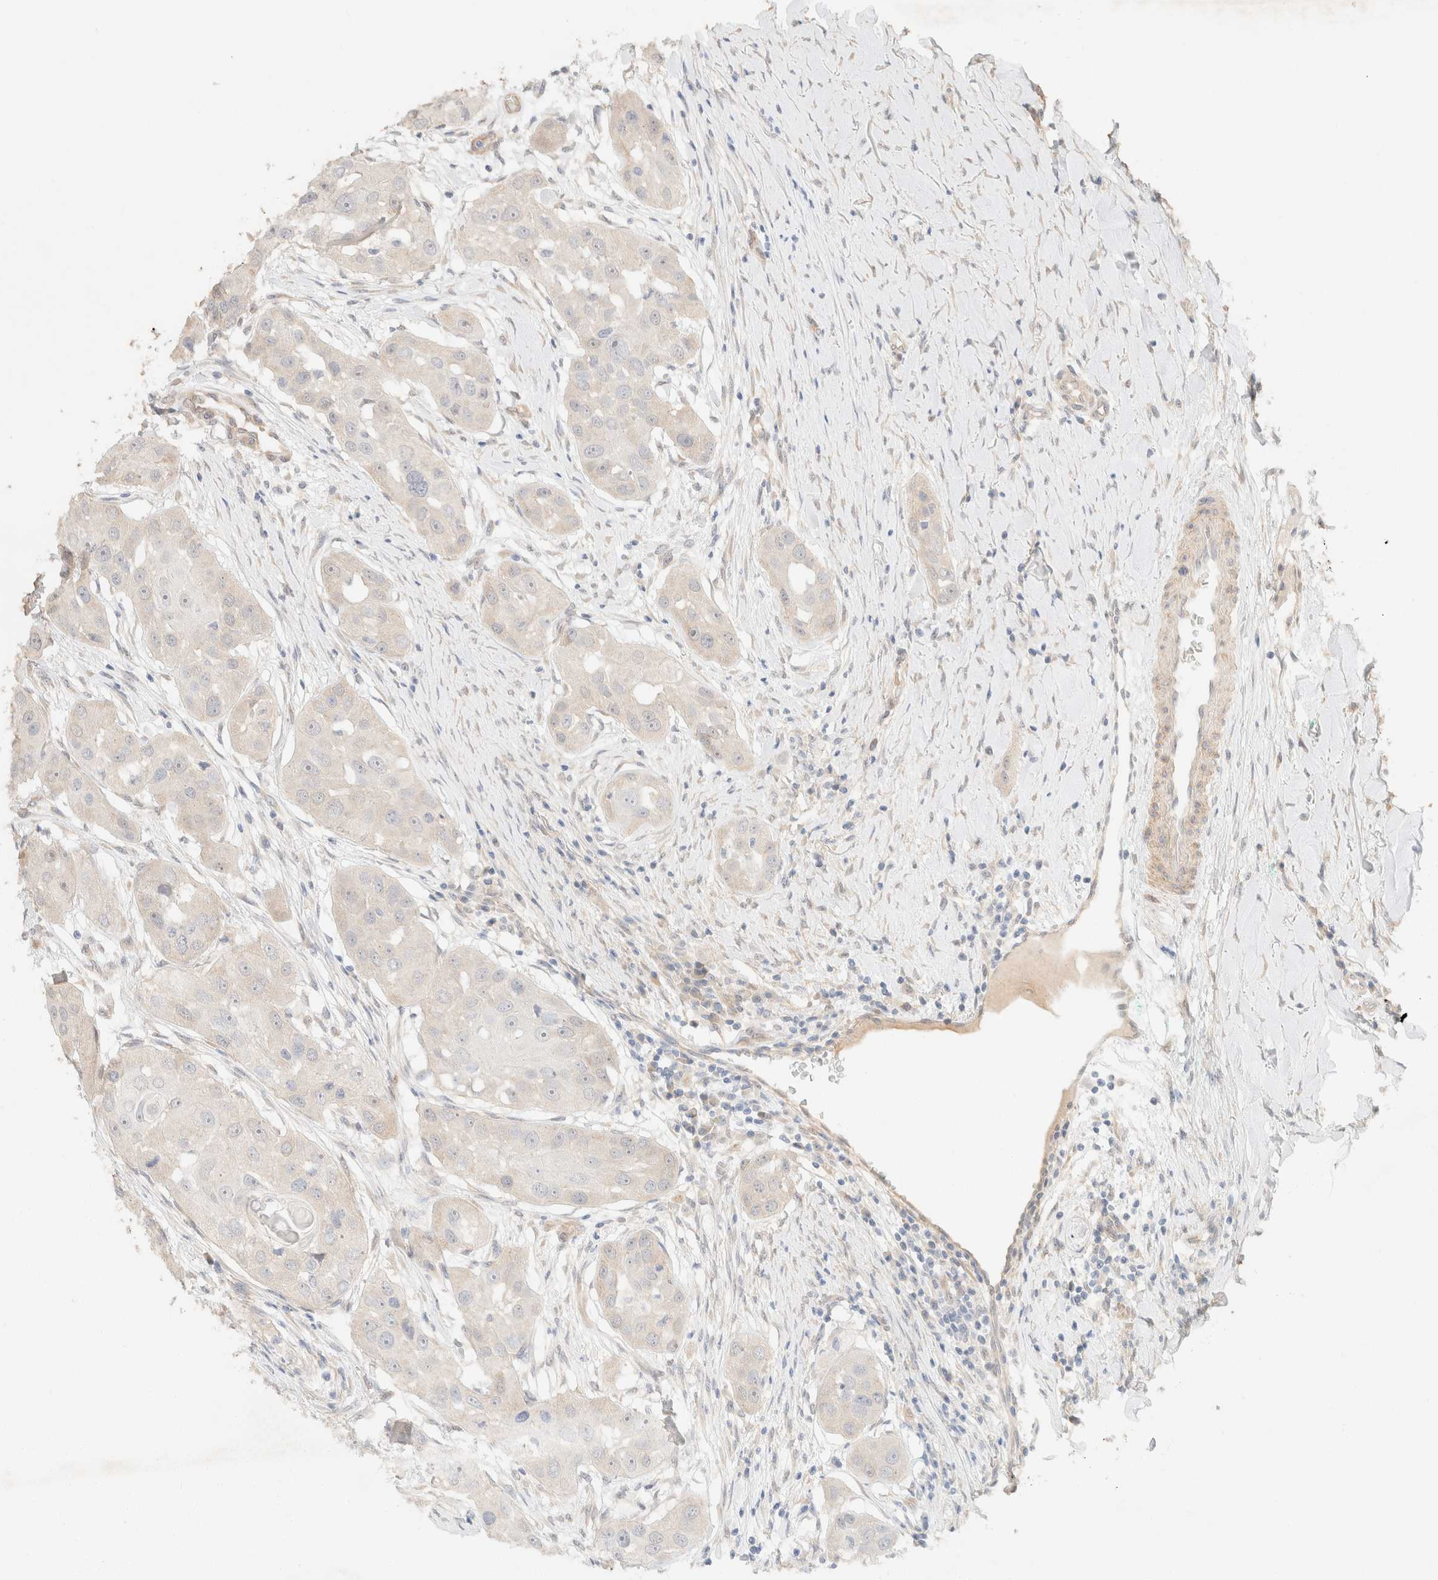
{"staining": {"intensity": "weak", "quantity": "<25%", "location": "cytoplasmic/membranous"}, "tissue": "head and neck cancer", "cell_type": "Tumor cells", "image_type": "cancer", "snomed": [{"axis": "morphology", "description": "Normal tissue, NOS"}, {"axis": "morphology", "description": "Squamous cell carcinoma, NOS"}, {"axis": "topography", "description": "Skeletal muscle"}, {"axis": "topography", "description": "Head-Neck"}], "caption": "Head and neck squamous cell carcinoma was stained to show a protein in brown. There is no significant staining in tumor cells.", "gene": "CSNK1E", "patient": {"sex": "male", "age": 51}}